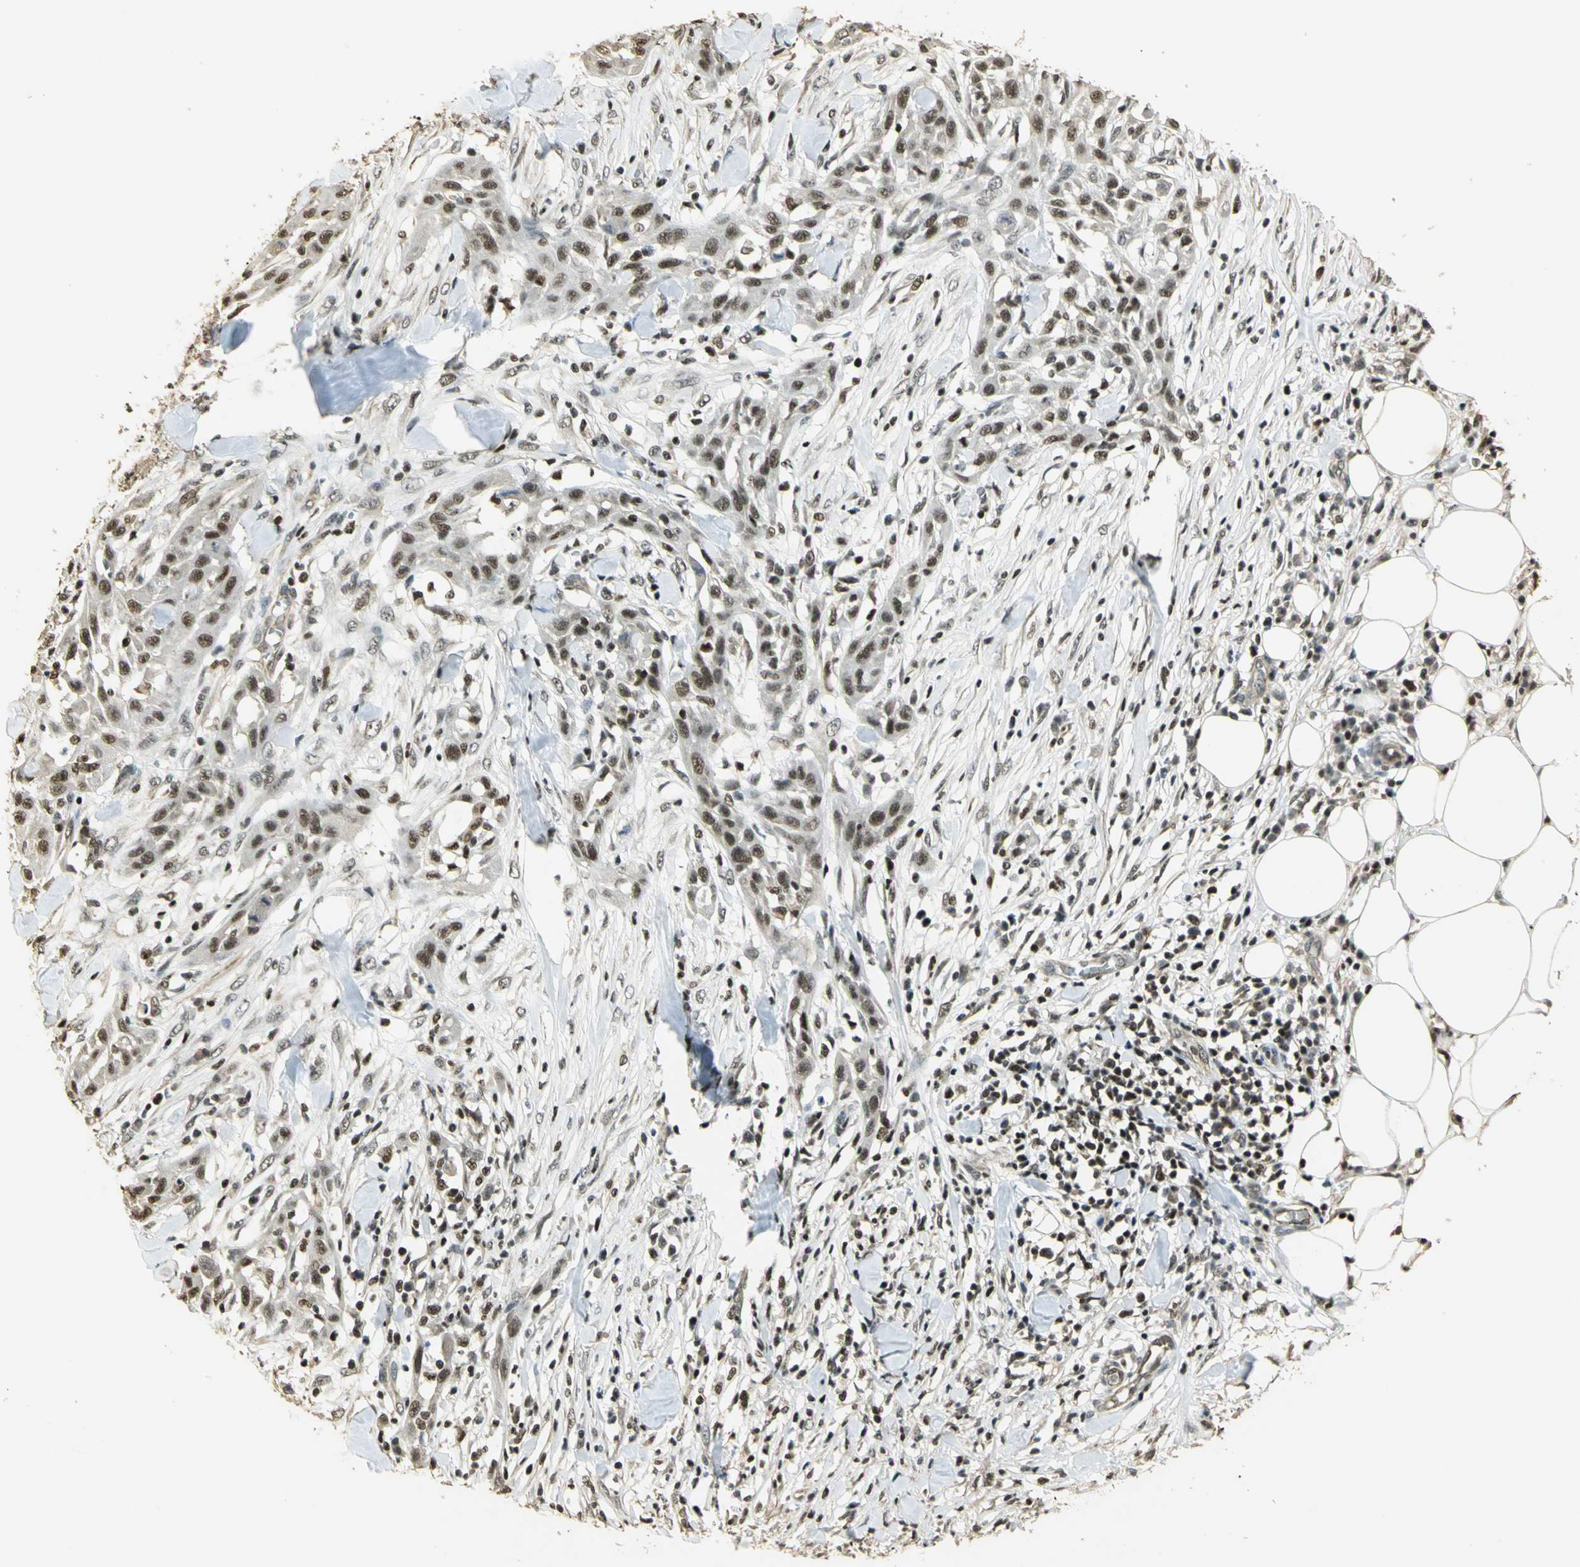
{"staining": {"intensity": "moderate", "quantity": ">75%", "location": "nuclear"}, "tissue": "skin cancer", "cell_type": "Tumor cells", "image_type": "cancer", "snomed": [{"axis": "morphology", "description": "Squamous cell carcinoma, NOS"}, {"axis": "topography", "description": "Skin"}], "caption": "Moderate nuclear protein expression is identified in about >75% of tumor cells in skin cancer (squamous cell carcinoma). The protein of interest is shown in brown color, while the nuclei are stained blue.", "gene": "ELF1", "patient": {"sex": "male", "age": 24}}